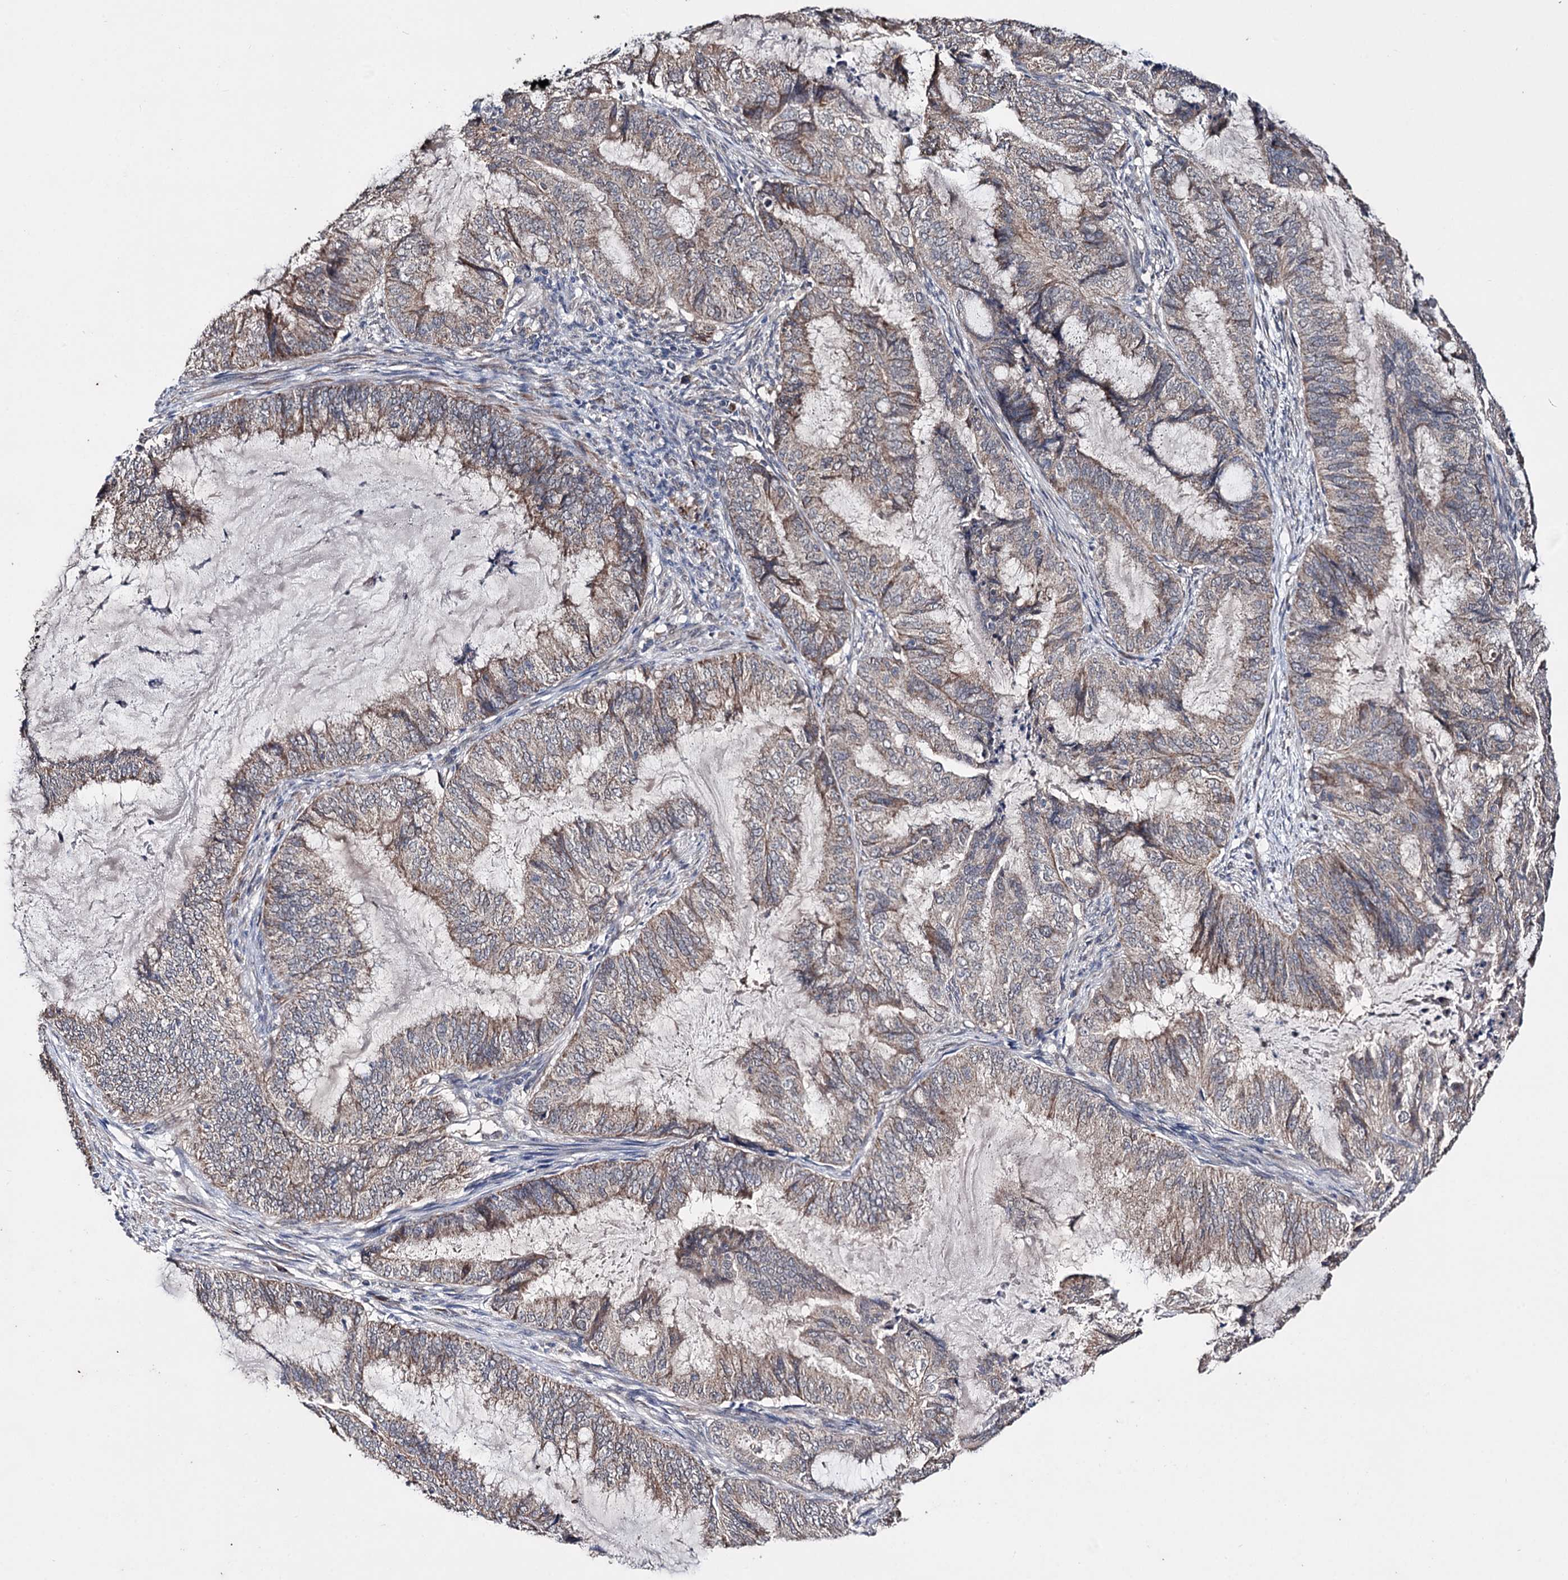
{"staining": {"intensity": "weak", "quantity": ">75%", "location": "cytoplasmic/membranous"}, "tissue": "endometrial cancer", "cell_type": "Tumor cells", "image_type": "cancer", "snomed": [{"axis": "morphology", "description": "Adenocarcinoma, NOS"}, {"axis": "topography", "description": "Endometrium"}], "caption": "Weak cytoplasmic/membranous staining for a protein is identified in approximately >75% of tumor cells of endometrial cancer using IHC.", "gene": "CLPB", "patient": {"sex": "female", "age": 51}}